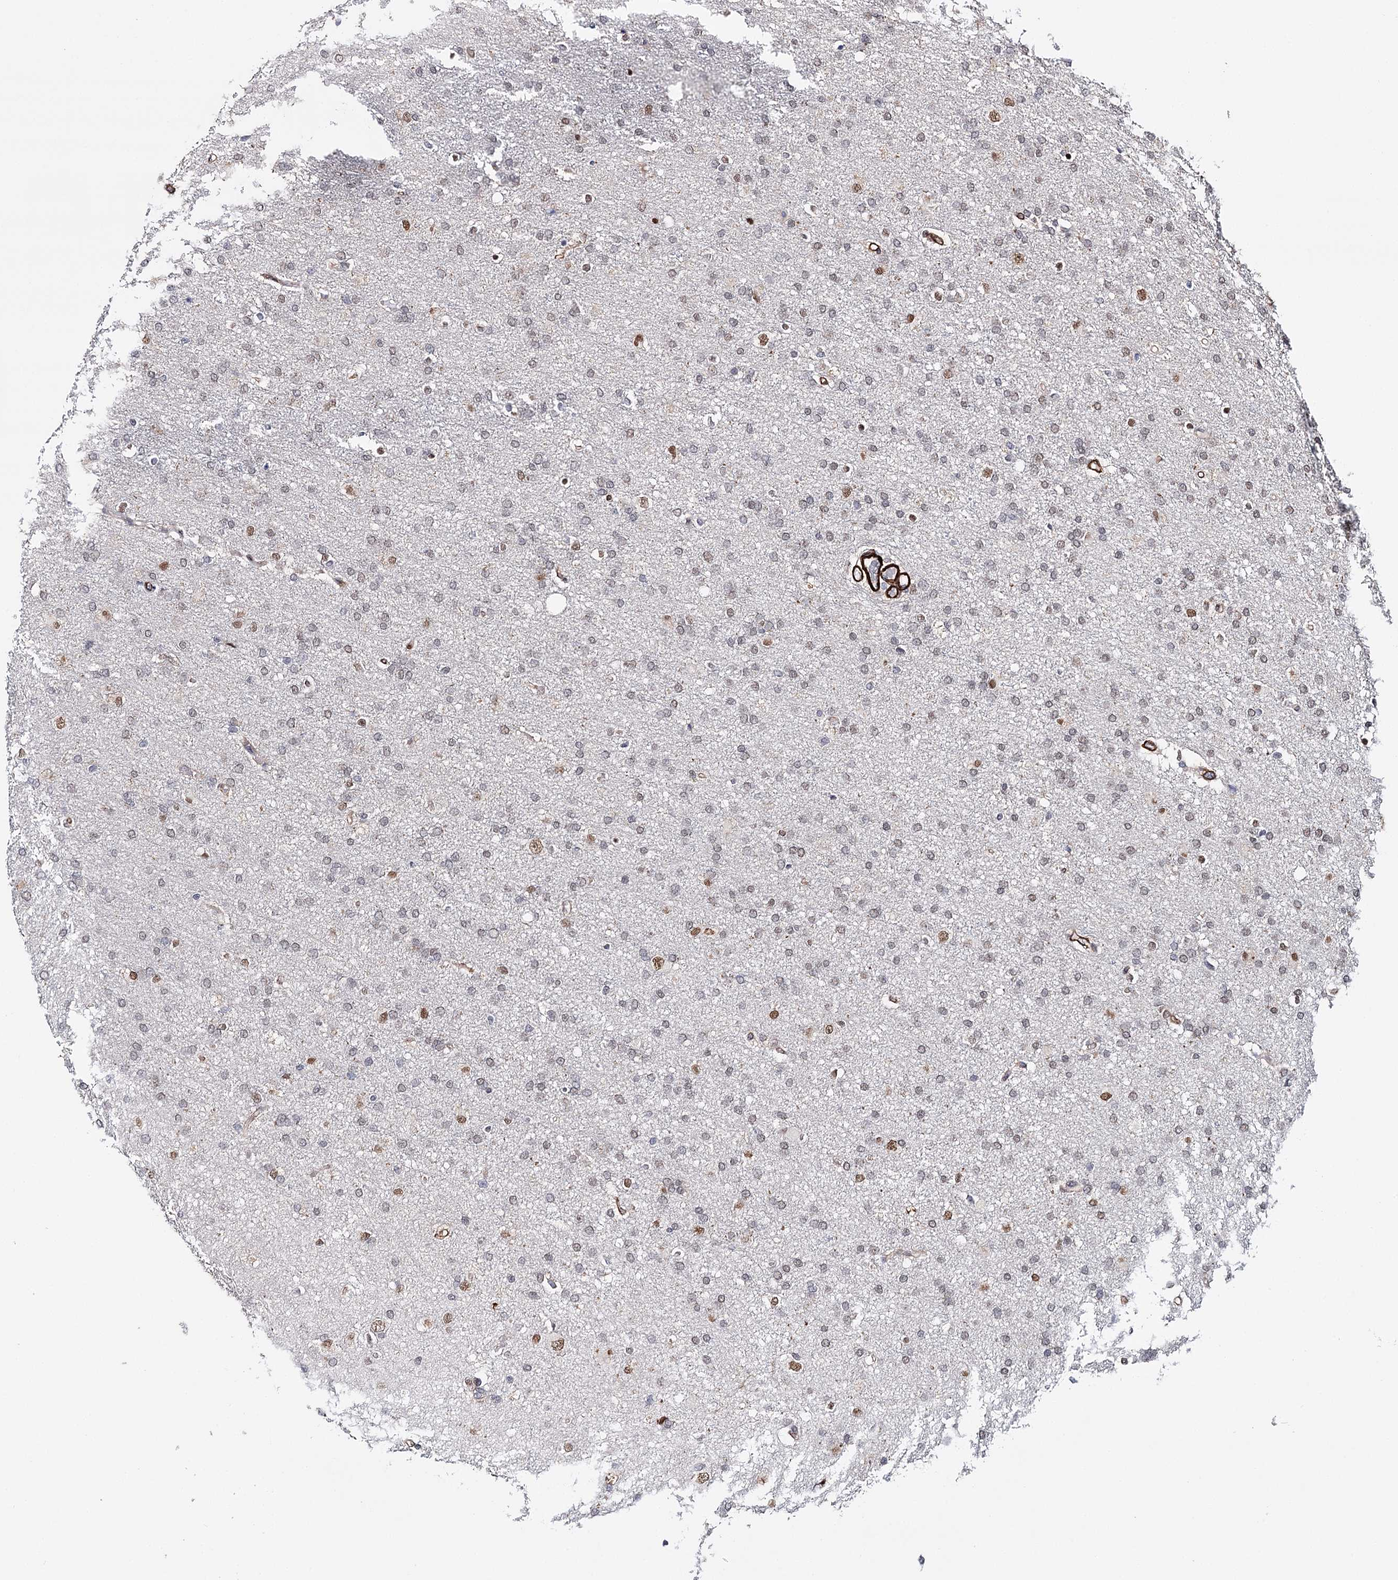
{"staining": {"intensity": "moderate", "quantity": "<25%", "location": "nuclear"}, "tissue": "glioma", "cell_type": "Tumor cells", "image_type": "cancer", "snomed": [{"axis": "morphology", "description": "Glioma, malignant, High grade"}, {"axis": "topography", "description": "Brain"}], "caption": "Immunohistochemistry image of high-grade glioma (malignant) stained for a protein (brown), which shows low levels of moderate nuclear positivity in about <25% of tumor cells.", "gene": "CFAP46", "patient": {"sex": "male", "age": 72}}